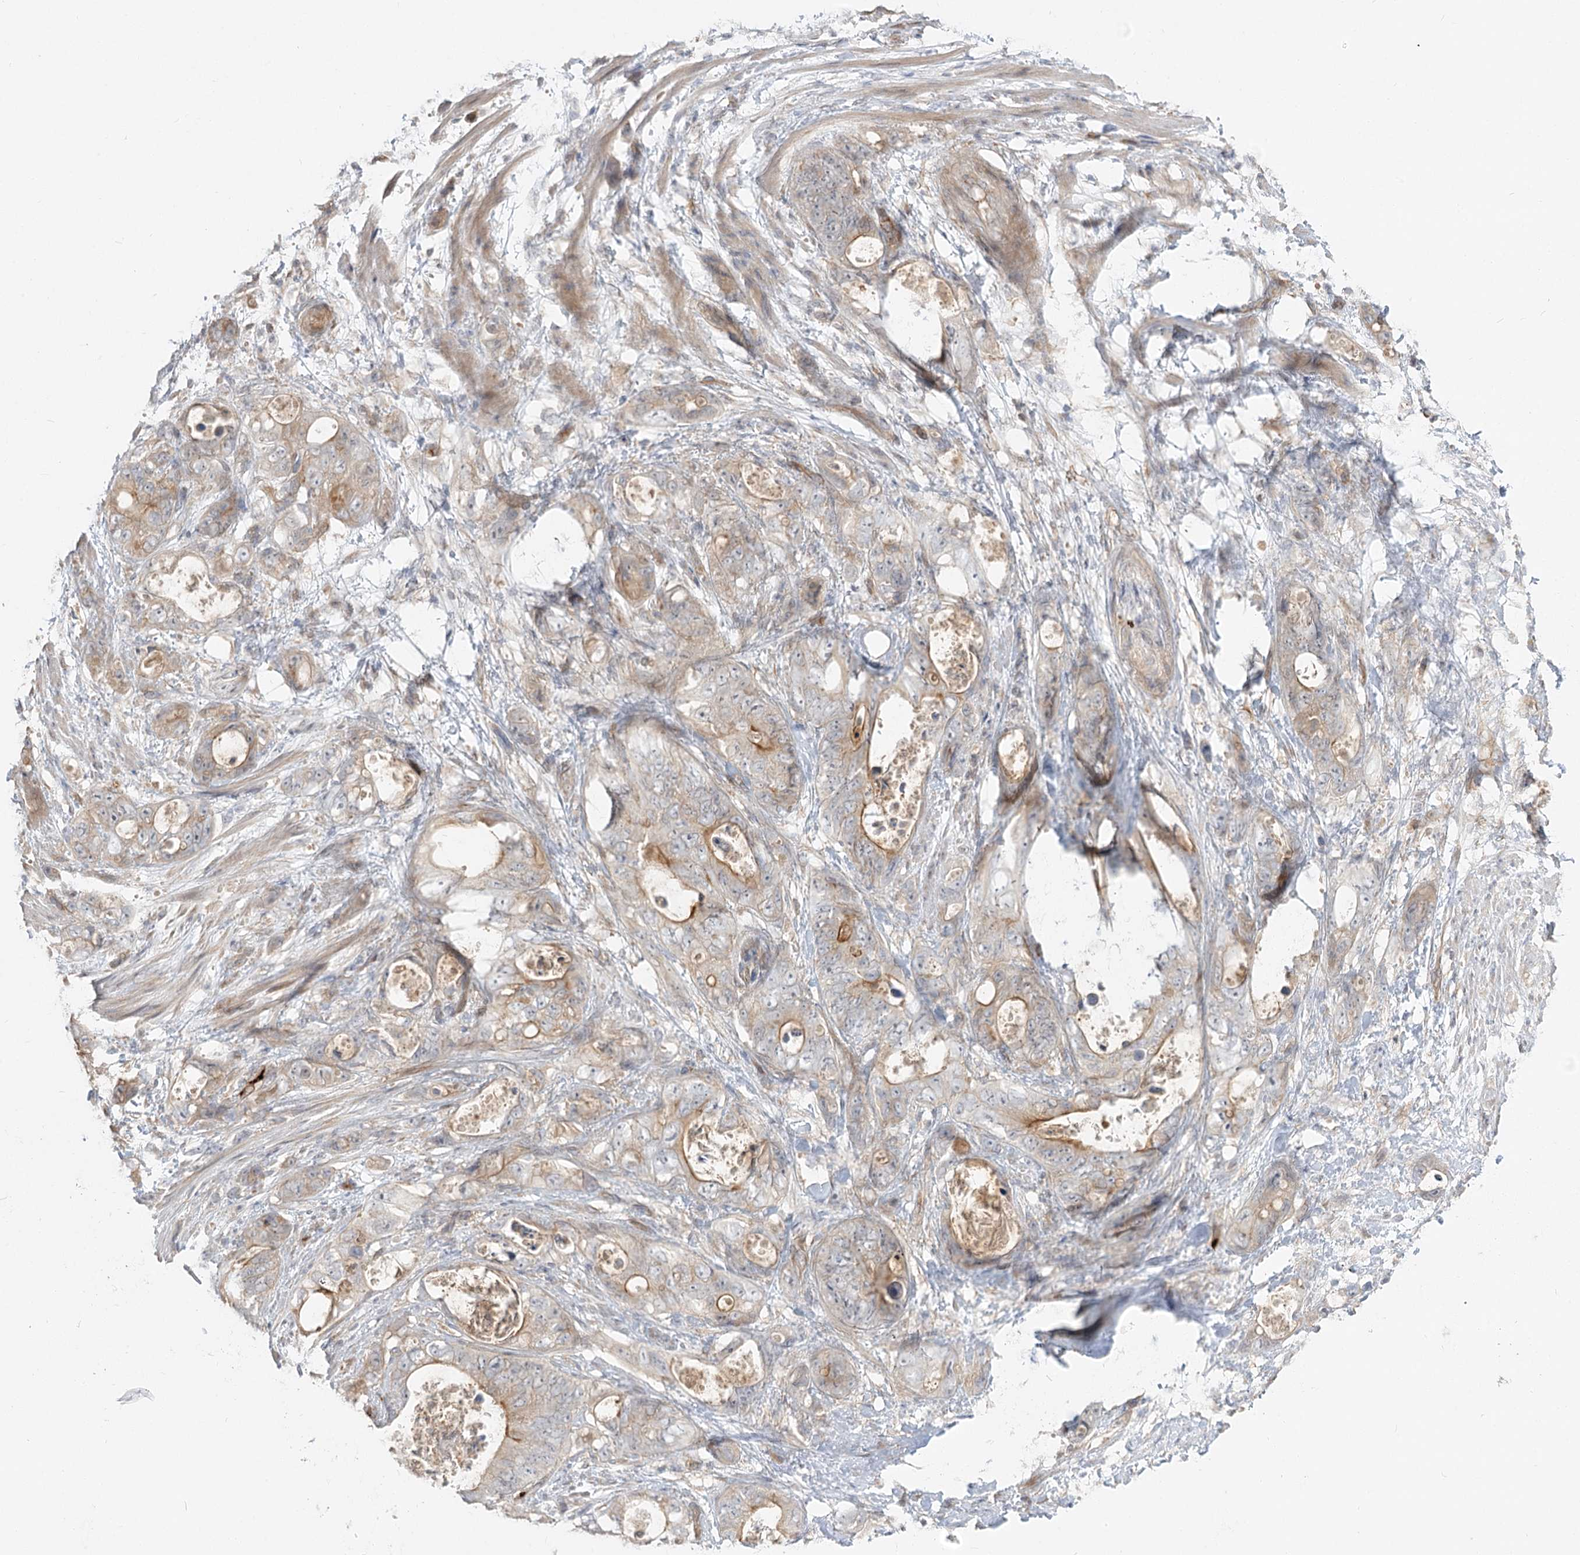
{"staining": {"intensity": "moderate", "quantity": "<25%", "location": "cytoplasmic/membranous"}, "tissue": "stomach cancer", "cell_type": "Tumor cells", "image_type": "cancer", "snomed": [{"axis": "morphology", "description": "Adenocarcinoma, NOS"}, {"axis": "topography", "description": "Stomach"}], "caption": "Tumor cells demonstrate low levels of moderate cytoplasmic/membranous positivity in about <25% of cells in stomach cancer.", "gene": "GUCY2C", "patient": {"sex": "female", "age": 89}}